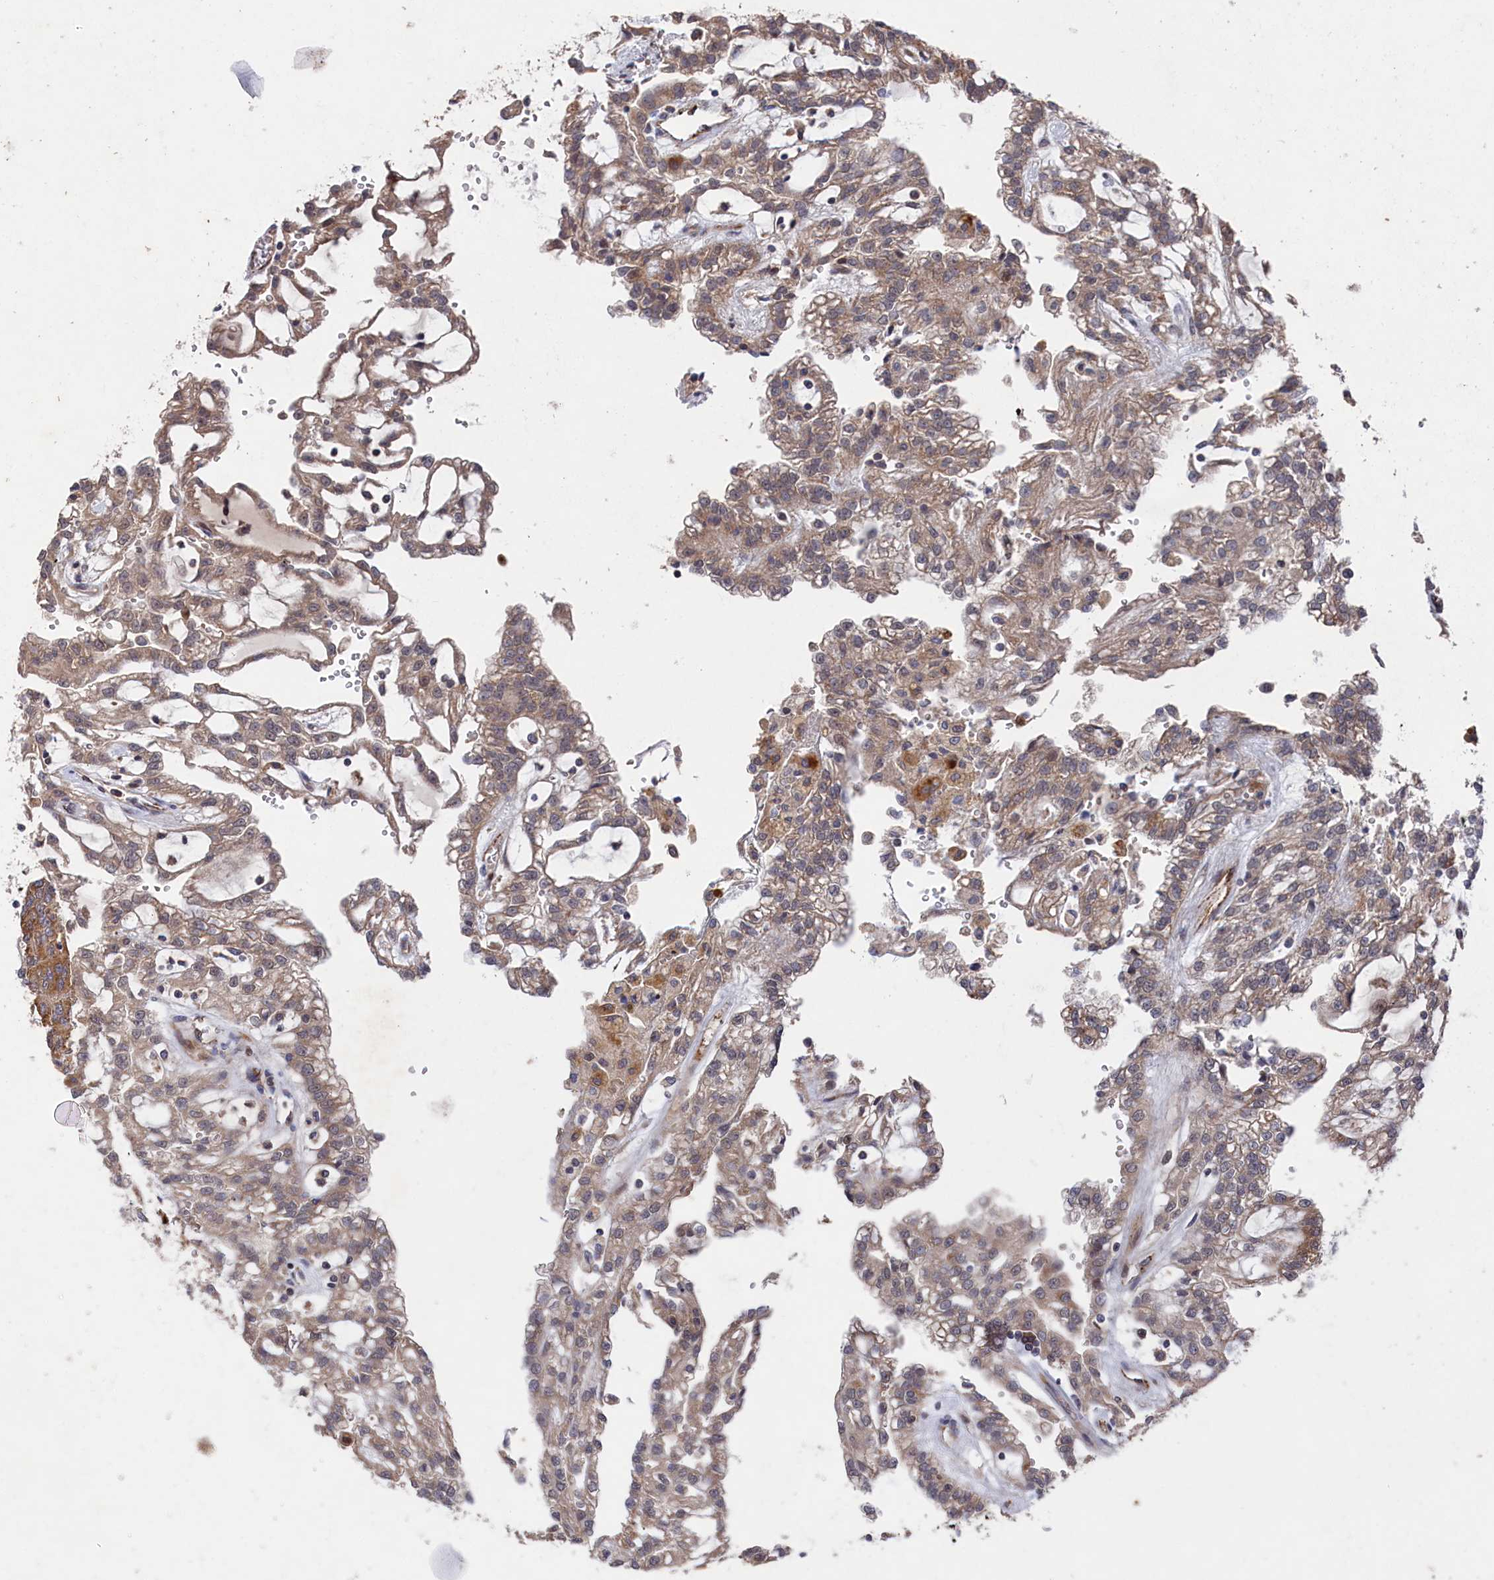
{"staining": {"intensity": "moderate", "quantity": "25%-75%", "location": "cytoplasmic/membranous"}, "tissue": "renal cancer", "cell_type": "Tumor cells", "image_type": "cancer", "snomed": [{"axis": "morphology", "description": "Adenocarcinoma, NOS"}, {"axis": "topography", "description": "Kidney"}], "caption": "The image reveals a brown stain indicating the presence of a protein in the cytoplasmic/membranous of tumor cells in renal cancer (adenocarcinoma). (DAB (3,3'-diaminobenzidine) = brown stain, brightfield microscopy at high magnification).", "gene": "SUPV3L1", "patient": {"sex": "male", "age": 63}}